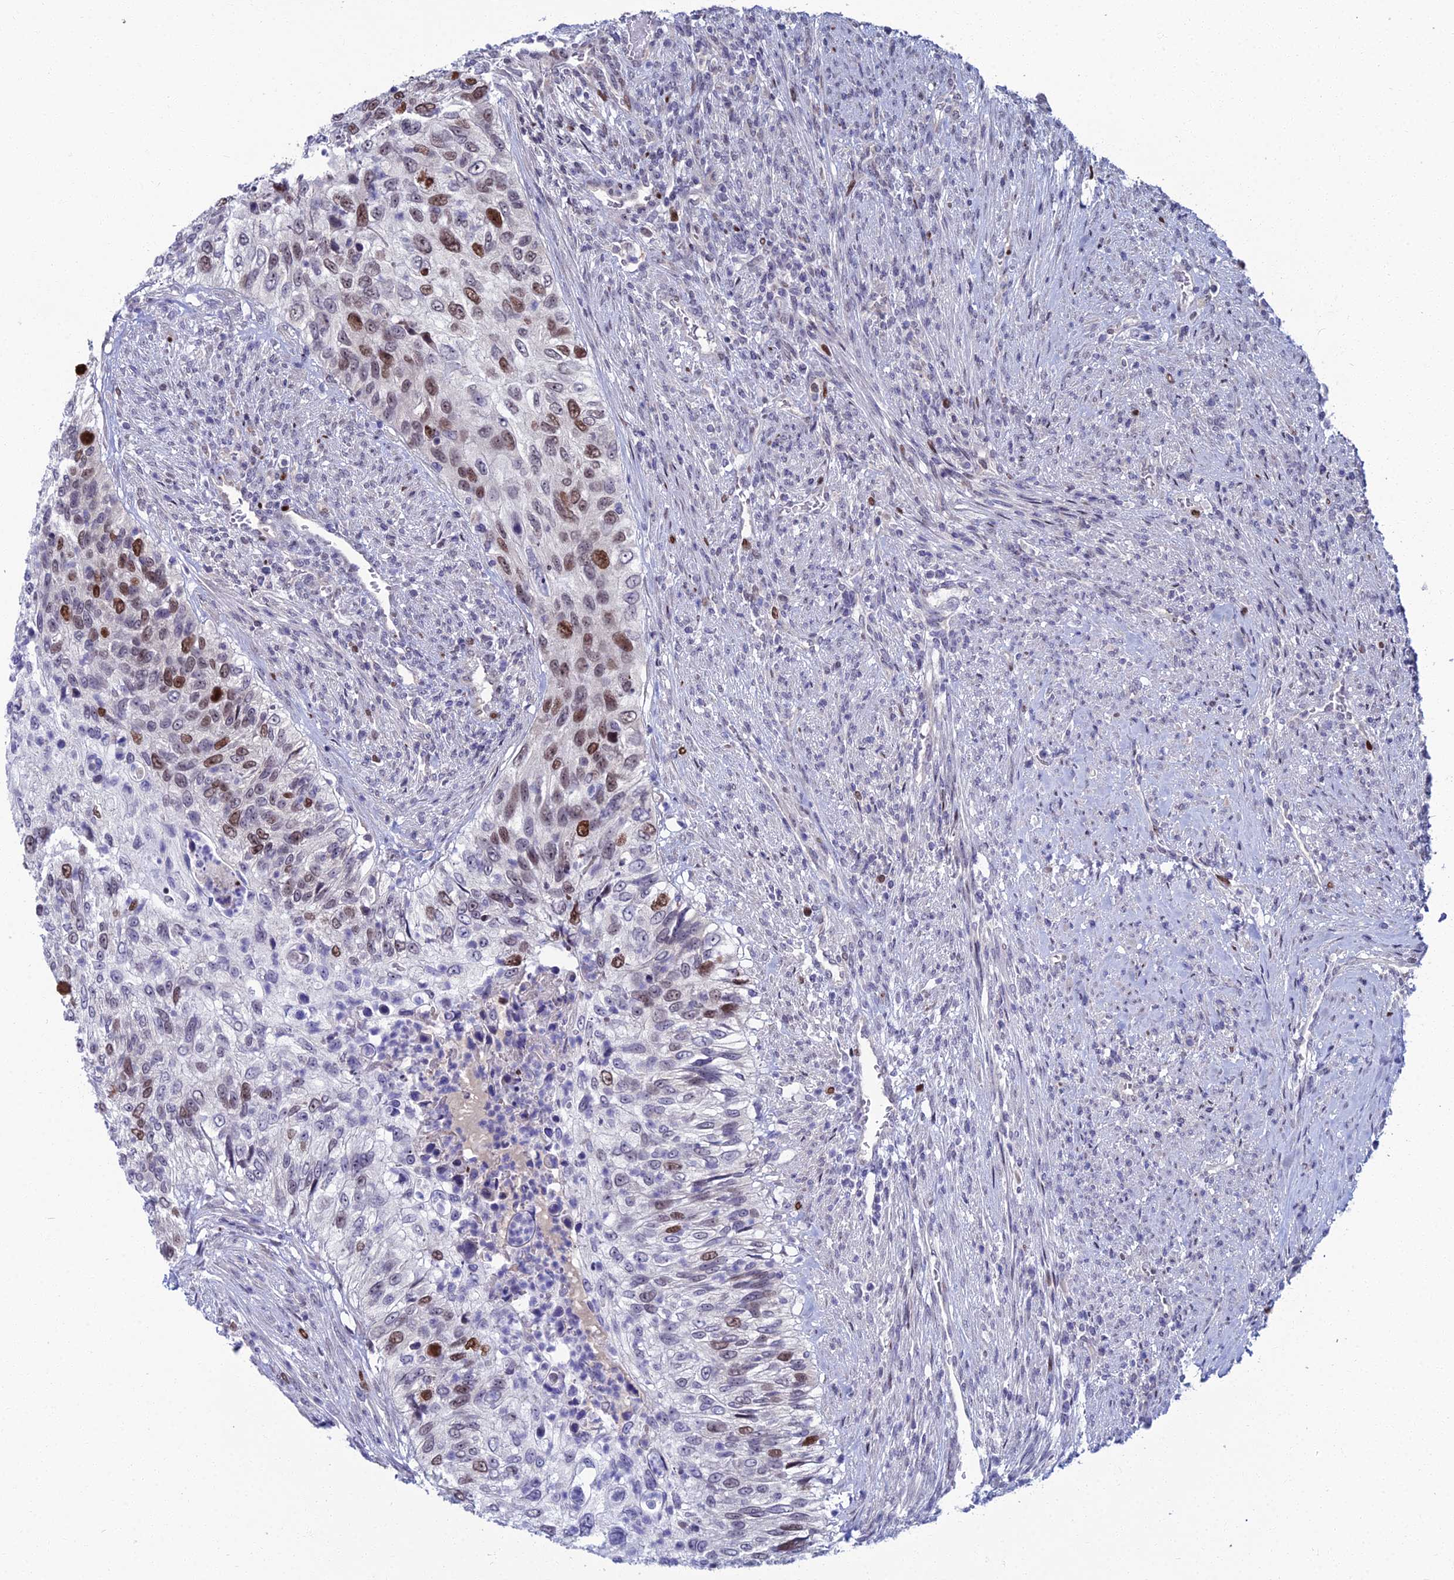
{"staining": {"intensity": "strong", "quantity": "<25%", "location": "nuclear"}, "tissue": "urothelial cancer", "cell_type": "Tumor cells", "image_type": "cancer", "snomed": [{"axis": "morphology", "description": "Urothelial carcinoma, High grade"}, {"axis": "topography", "description": "Urinary bladder"}], "caption": "IHC of urothelial carcinoma (high-grade) shows medium levels of strong nuclear expression in approximately <25% of tumor cells. The staining was performed using DAB, with brown indicating positive protein expression. Nuclei are stained blue with hematoxylin.", "gene": "TAF9B", "patient": {"sex": "female", "age": 60}}